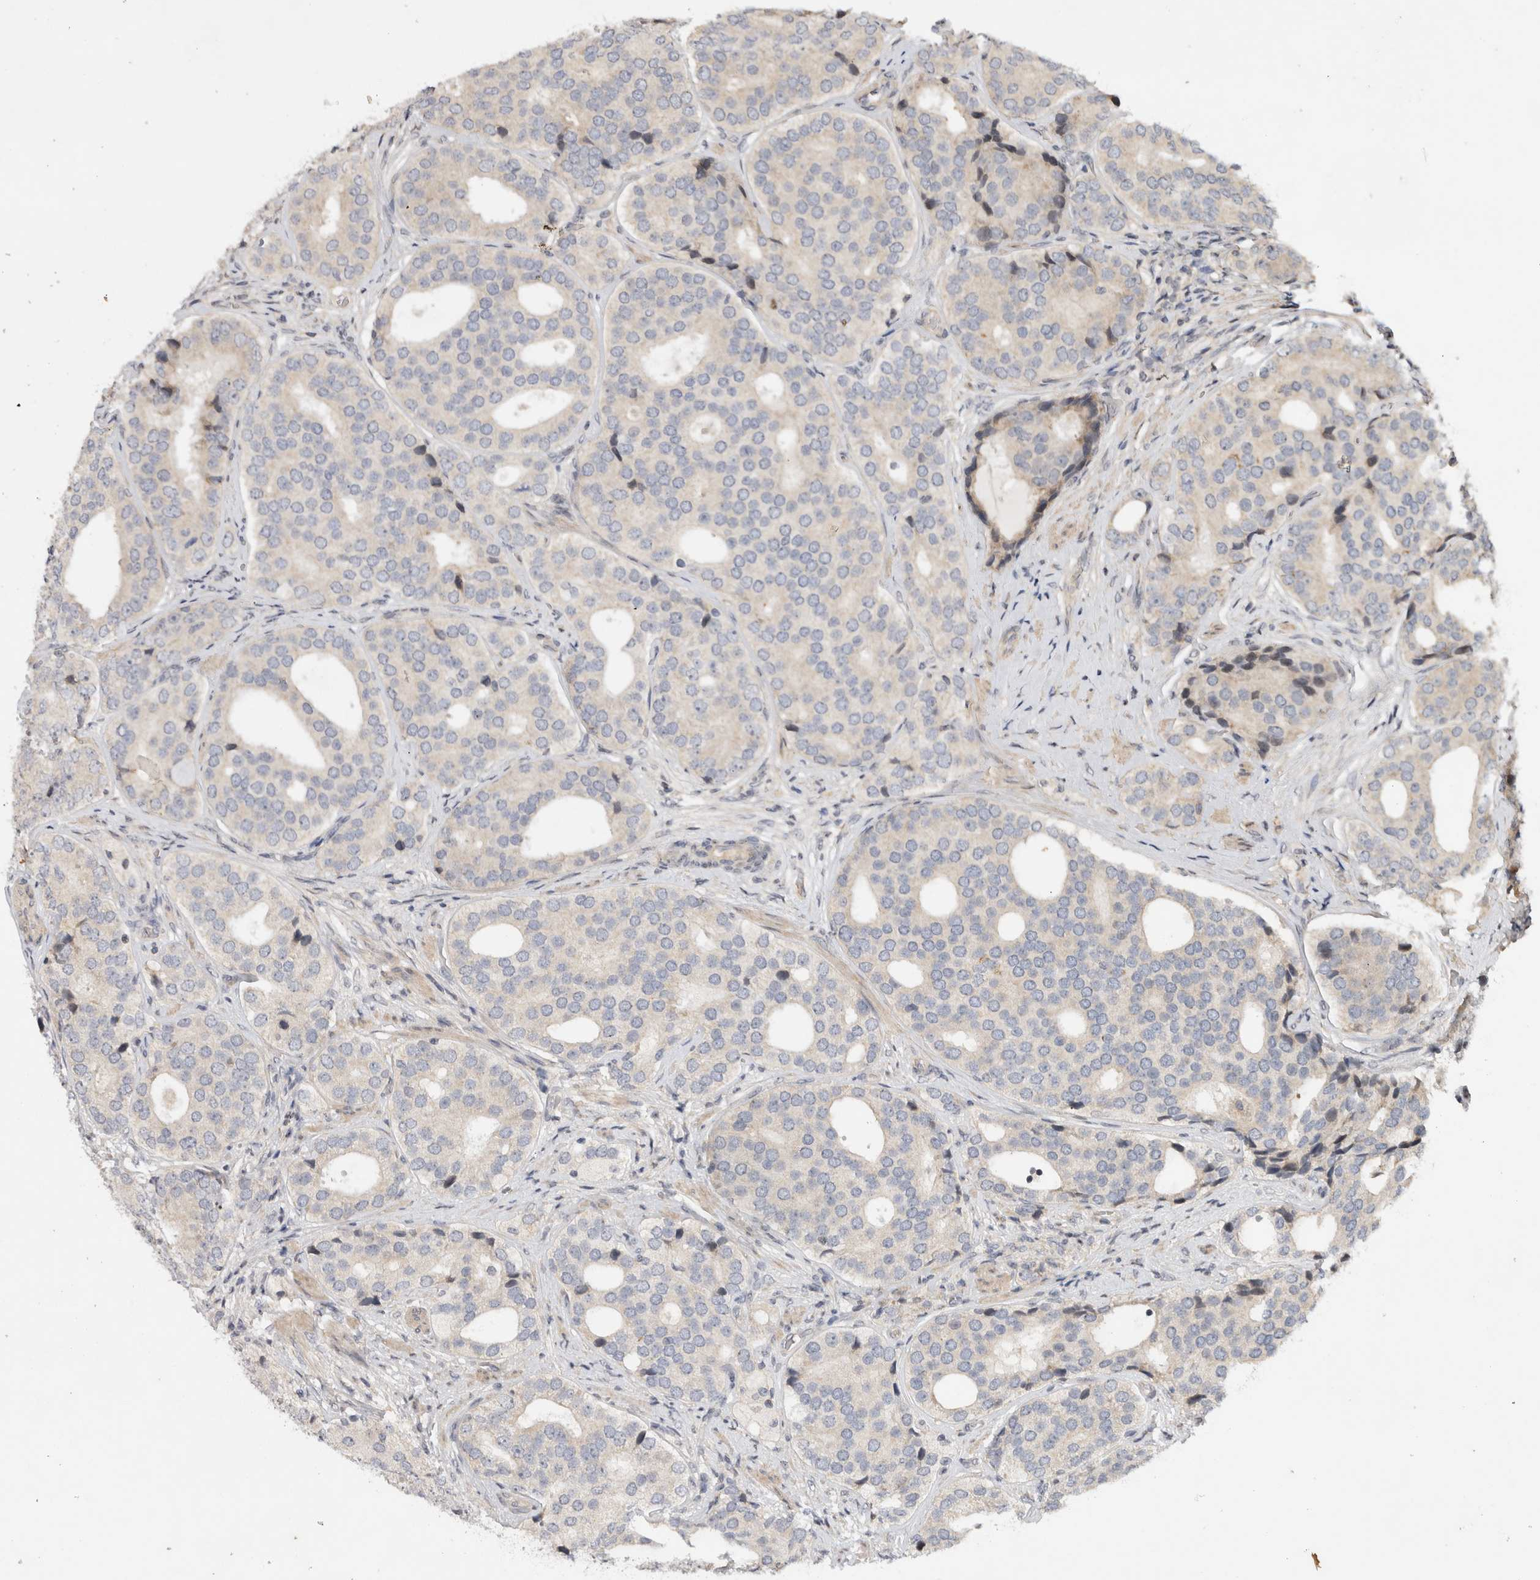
{"staining": {"intensity": "negative", "quantity": "none", "location": "none"}, "tissue": "prostate cancer", "cell_type": "Tumor cells", "image_type": "cancer", "snomed": [{"axis": "morphology", "description": "Adenocarcinoma, High grade"}, {"axis": "topography", "description": "Prostate"}], "caption": "A high-resolution micrograph shows immunohistochemistry staining of high-grade adenocarcinoma (prostate), which reveals no significant positivity in tumor cells.", "gene": "EIF2AK1", "patient": {"sex": "male", "age": 56}}